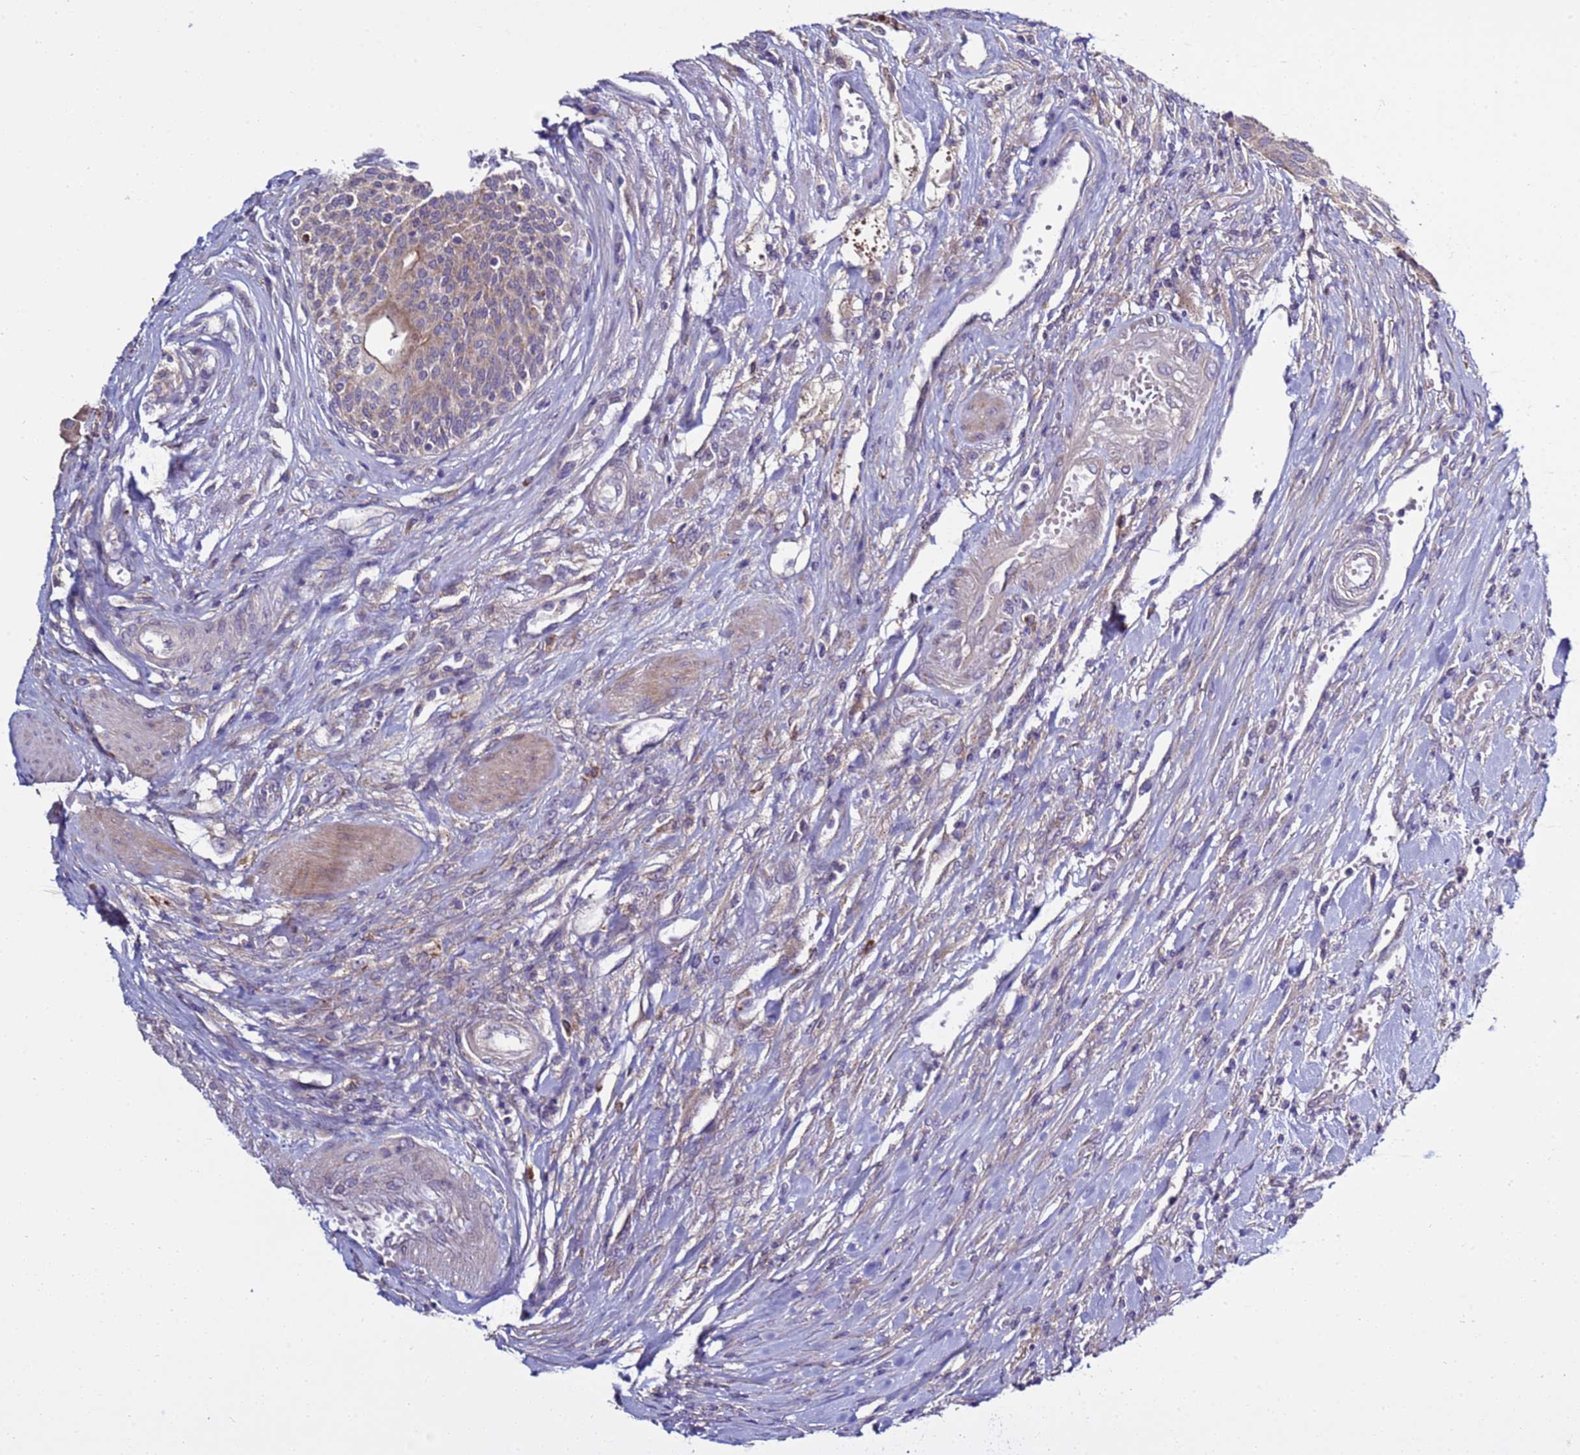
{"staining": {"intensity": "weak", "quantity": "<25%", "location": "cytoplasmic/membranous"}, "tissue": "urothelial cancer", "cell_type": "Tumor cells", "image_type": "cancer", "snomed": [{"axis": "morphology", "description": "Urothelial carcinoma, High grade"}, {"axis": "topography", "description": "Urinary bladder"}], "caption": "Immunohistochemical staining of human high-grade urothelial carcinoma exhibits no significant expression in tumor cells.", "gene": "RABL2B", "patient": {"sex": "female", "age": 79}}